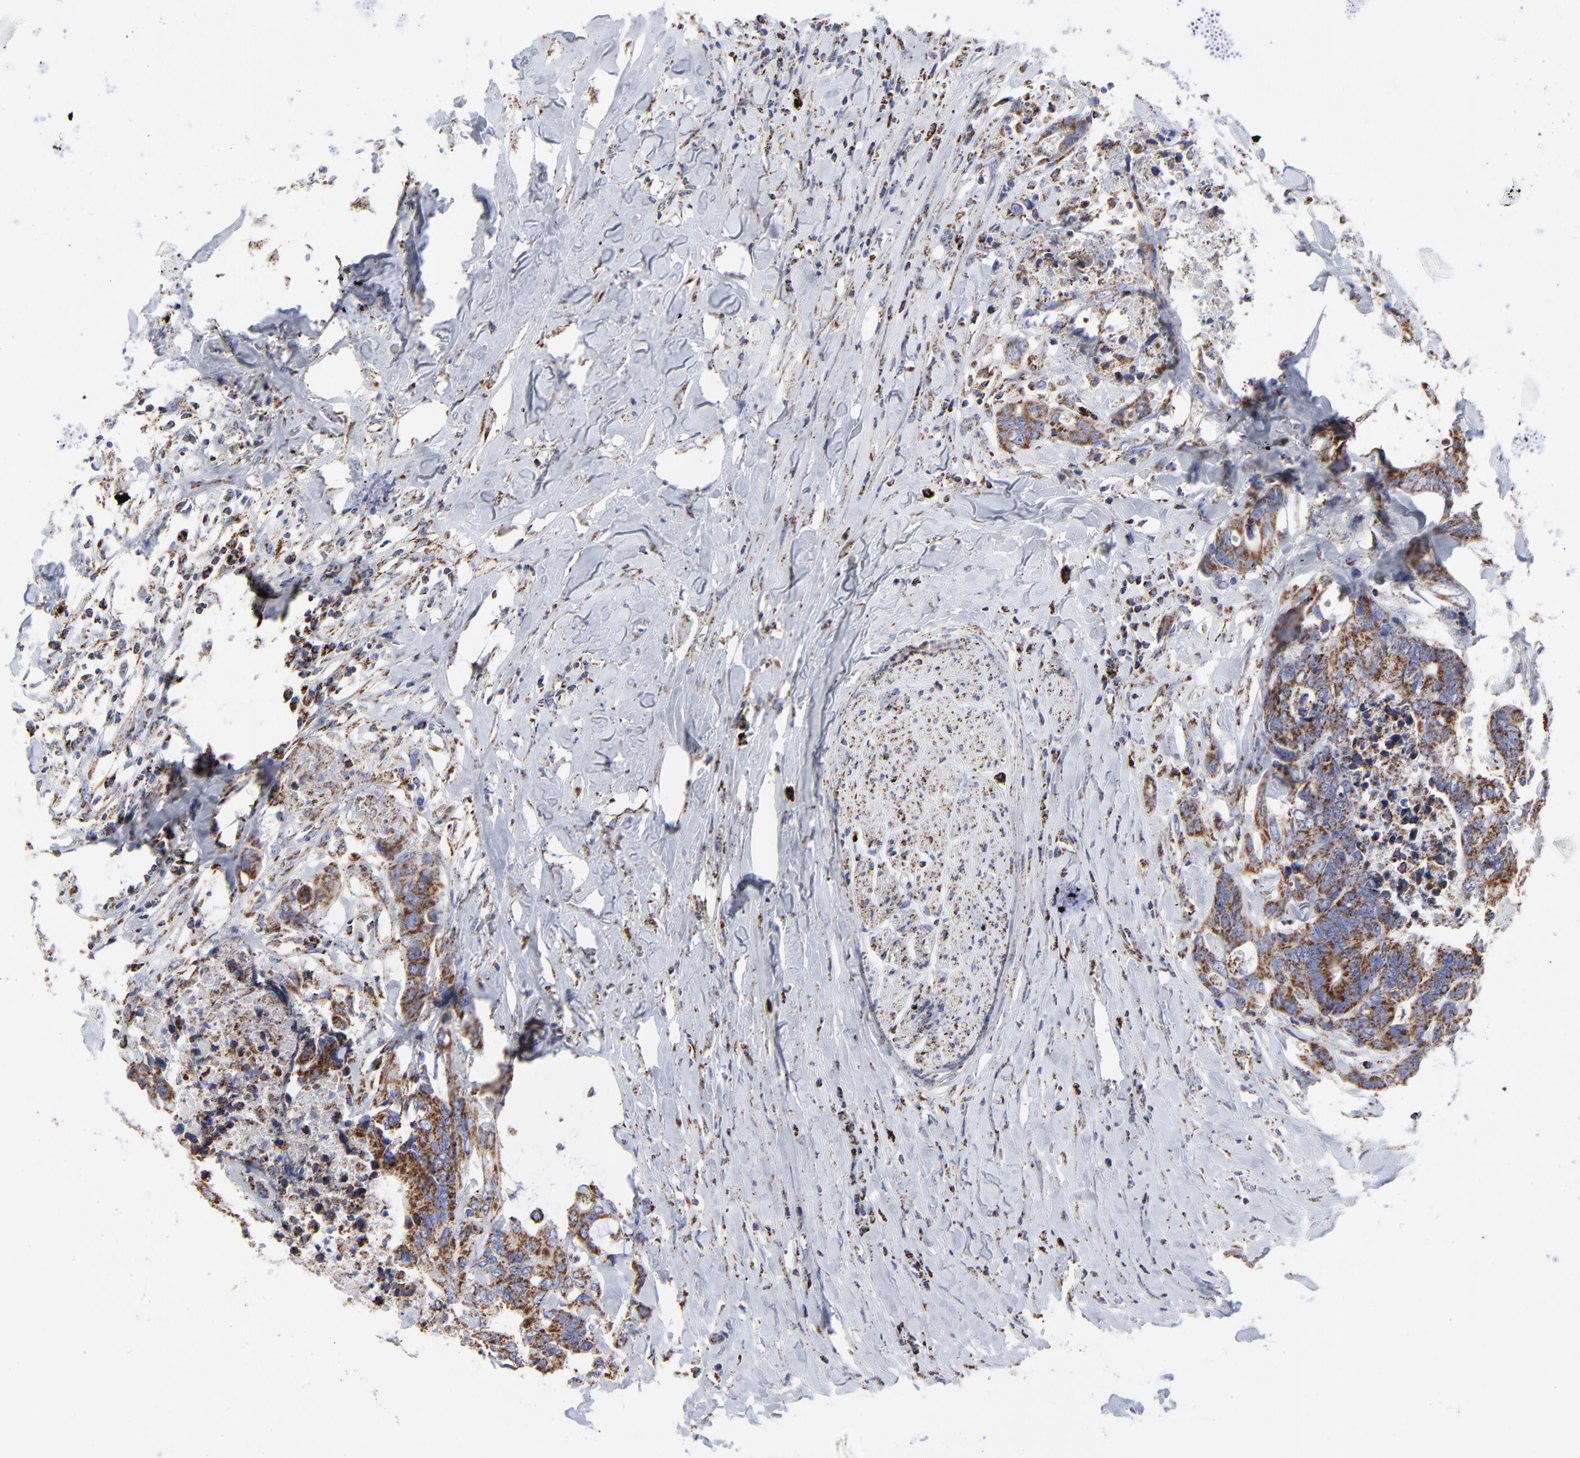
{"staining": {"intensity": "strong", "quantity": ">75%", "location": "cytoplasmic/membranous"}, "tissue": "colorectal cancer", "cell_type": "Tumor cells", "image_type": "cancer", "snomed": [{"axis": "morphology", "description": "Adenocarcinoma, NOS"}, {"axis": "topography", "description": "Rectum"}], "caption": "Human colorectal cancer (adenocarcinoma) stained with a brown dye demonstrates strong cytoplasmic/membranous positive positivity in about >75% of tumor cells.", "gene": "PINK1", "patient": {"sex": "male", "age": 55}}